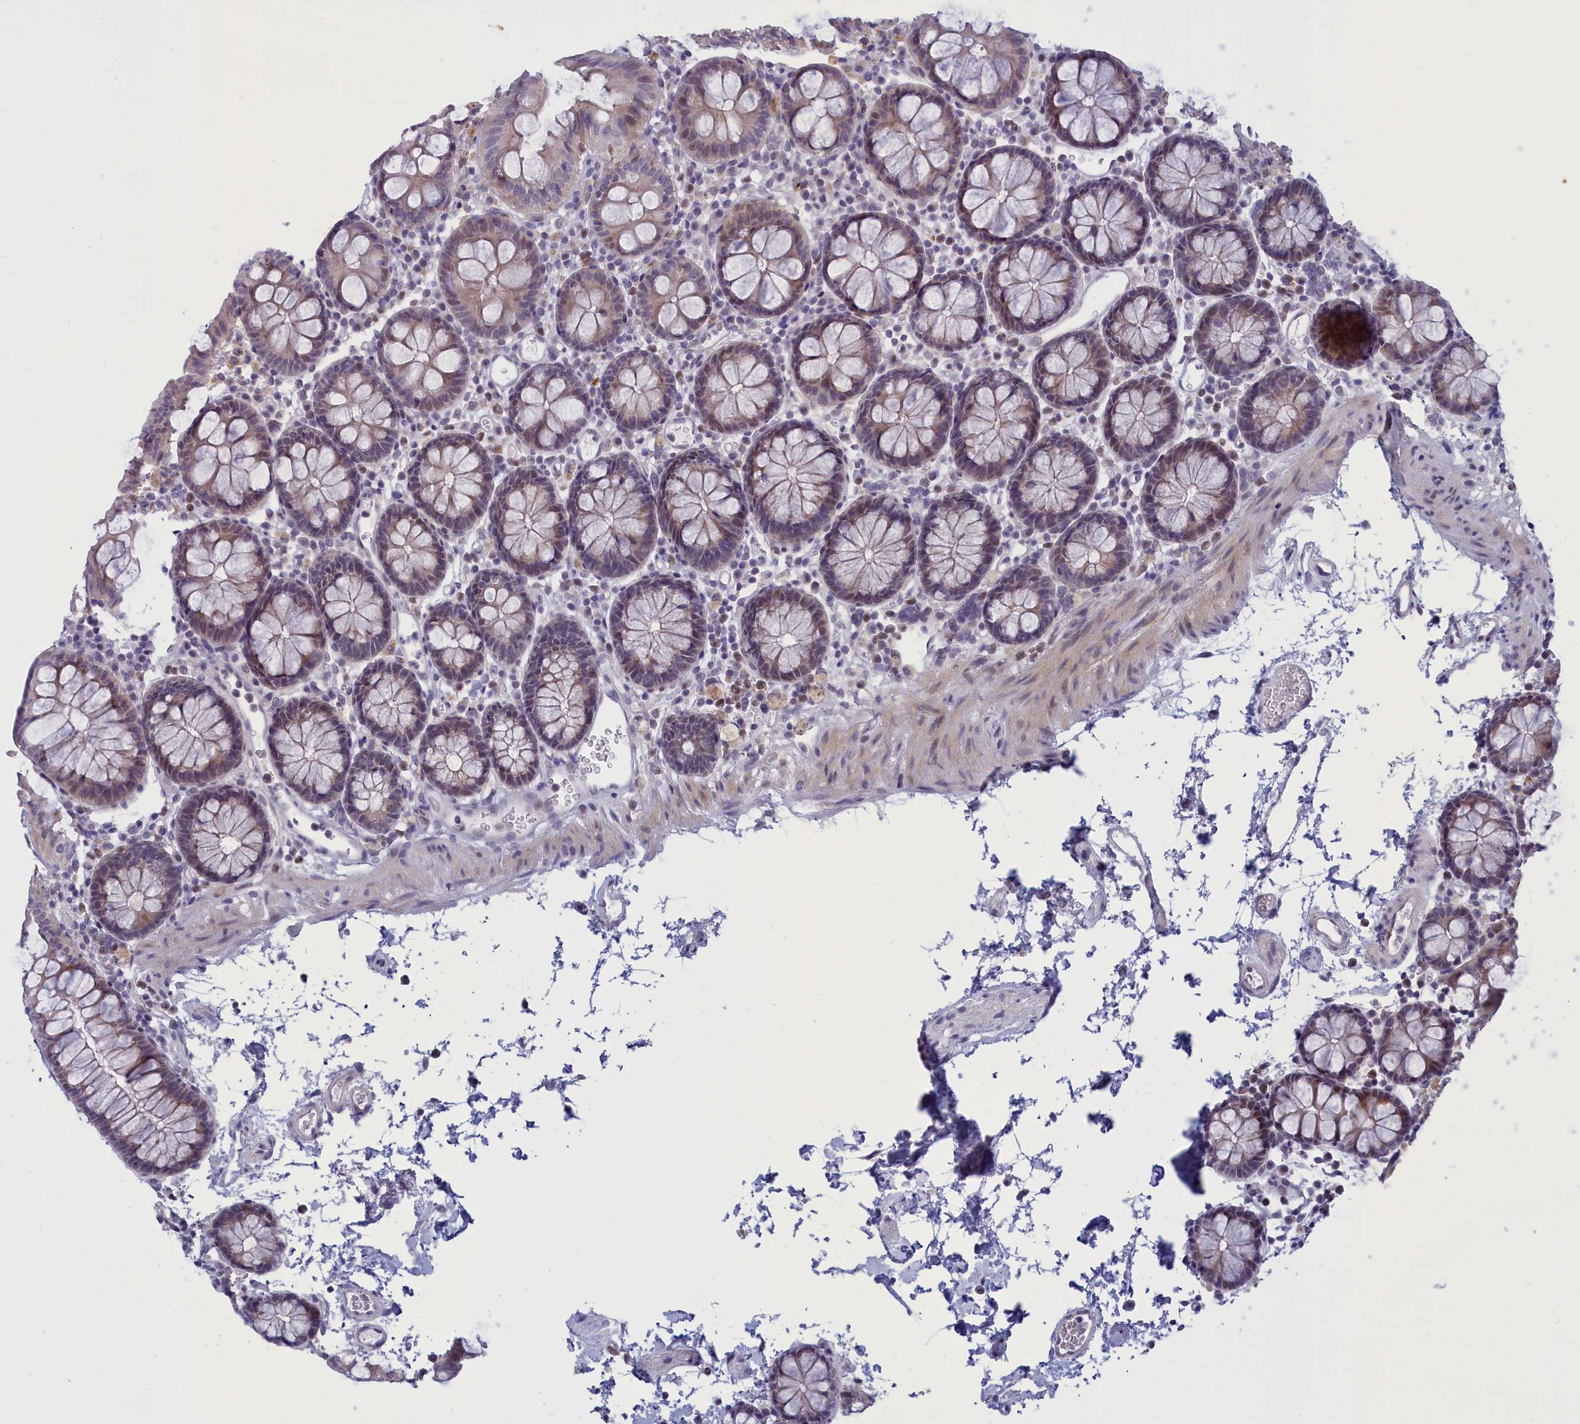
{"staining": {"intensity": "negative", "quantity": "none", "location": "none"}, "tissue": "colon", "cell_type": "Endothelial cells", "image_type": "normal", "snomed": [{"axis": "morphology", "description": "Normal tissue, NOS"}, {"axis": "topography", "description": "Colon"}], "caption": "Endothelial cells show no significant staining in unremarkable colon.", "gene": "ELOA2", "patient": {"sex": "male", "age": 75}}